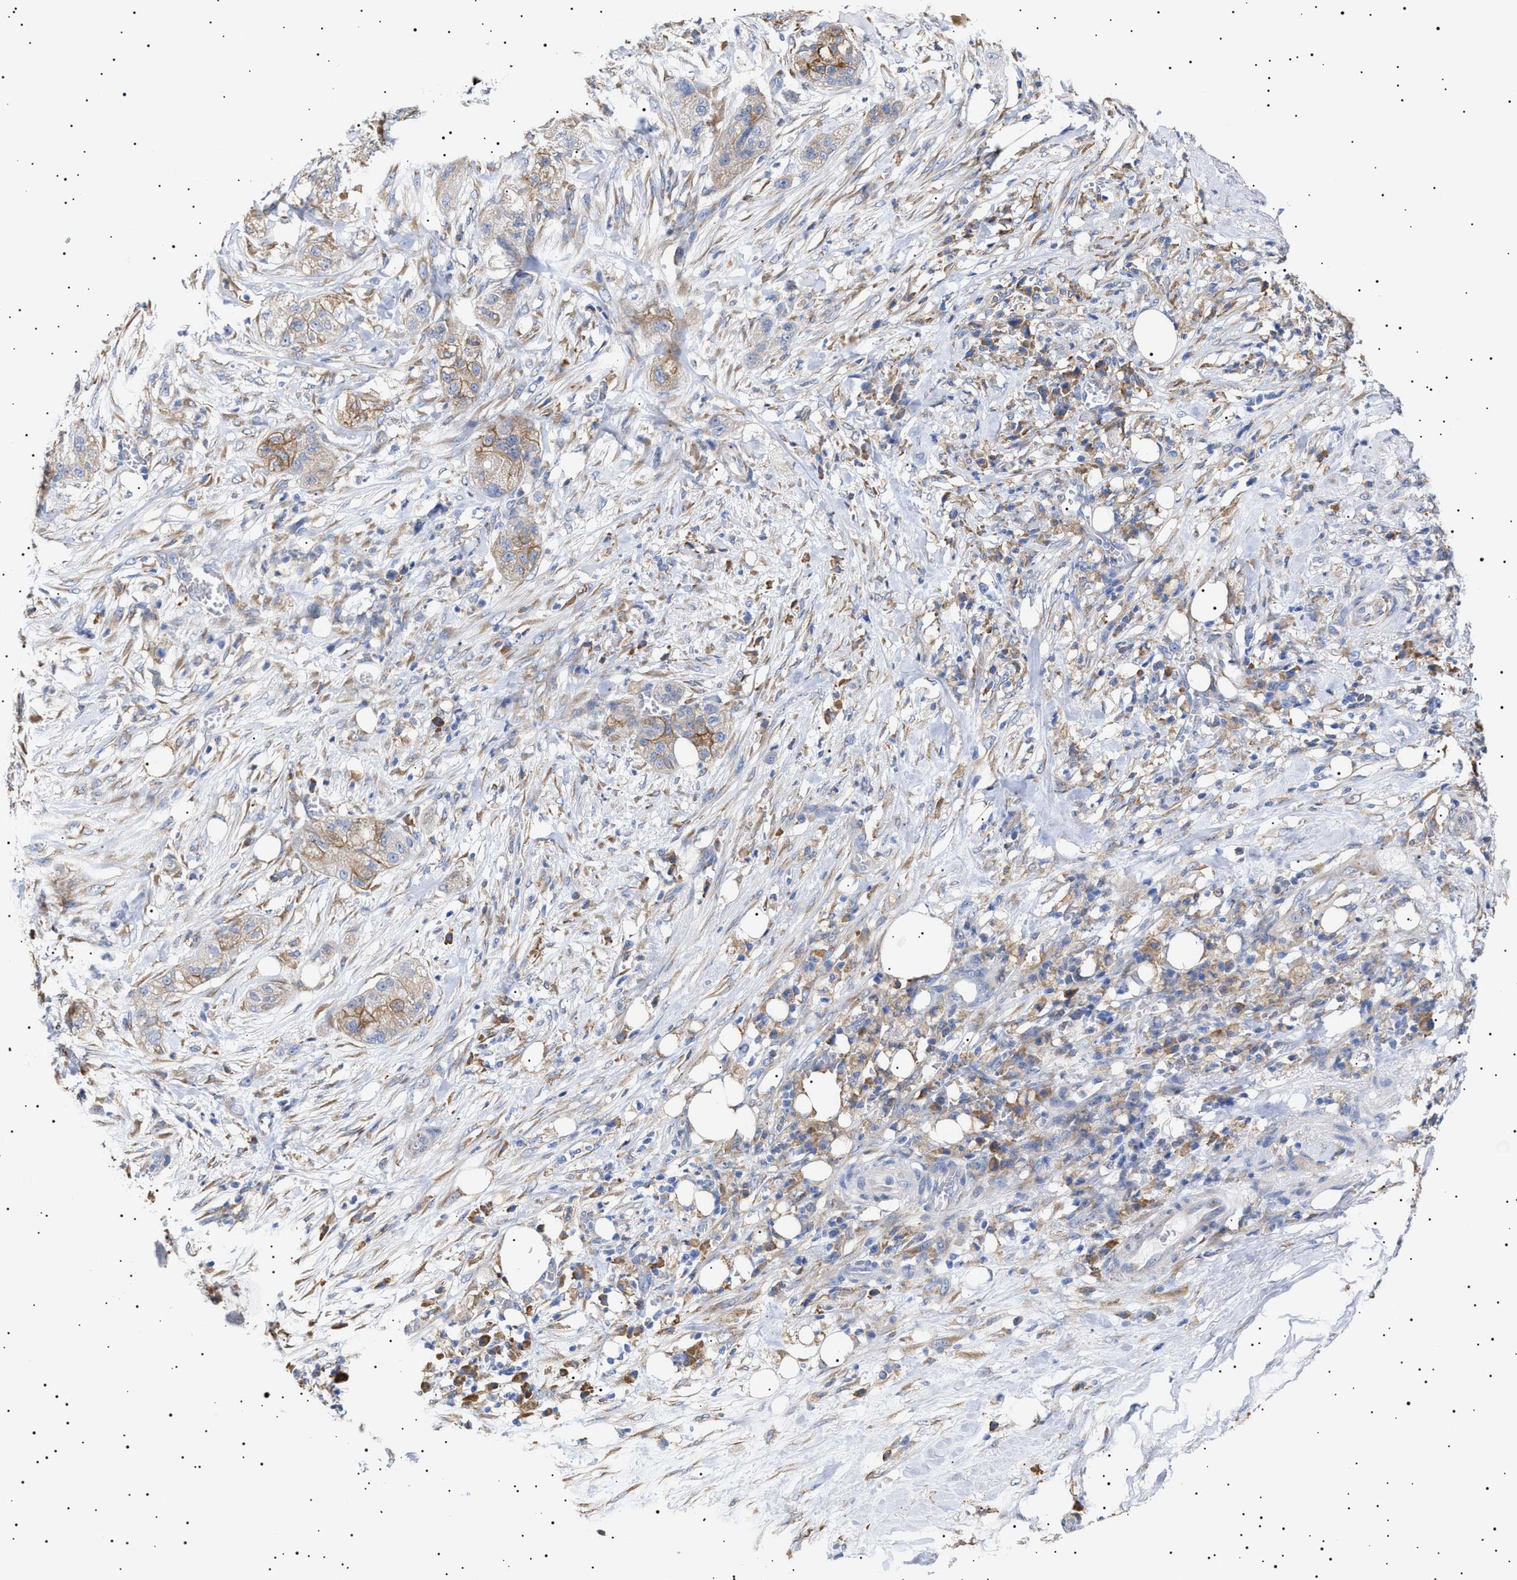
{"staining": {"intensity": "weak", "quantity": ">75%", "location": "cytoplasmic/membranous"}, "tissue": "pancreatic cancer", "cell_type": "Tumor cells", "image_type": "cancer", "snomed": [{"axis": "morphology", "description": "Adenocarcinoma, NOS"}, {"axis": "topography", "description": "Pancreas"}], "caption": "Immunohistochemical staining of human pancreatic cancer displays low levels of weak cytoplasmic/membranous expression in about >75% of tumor cells. (DAB IHC with brightfield microscopy, high magnification).", "gene": "ERCC6L2", "patient": {"sex": "female", "age": 78}}